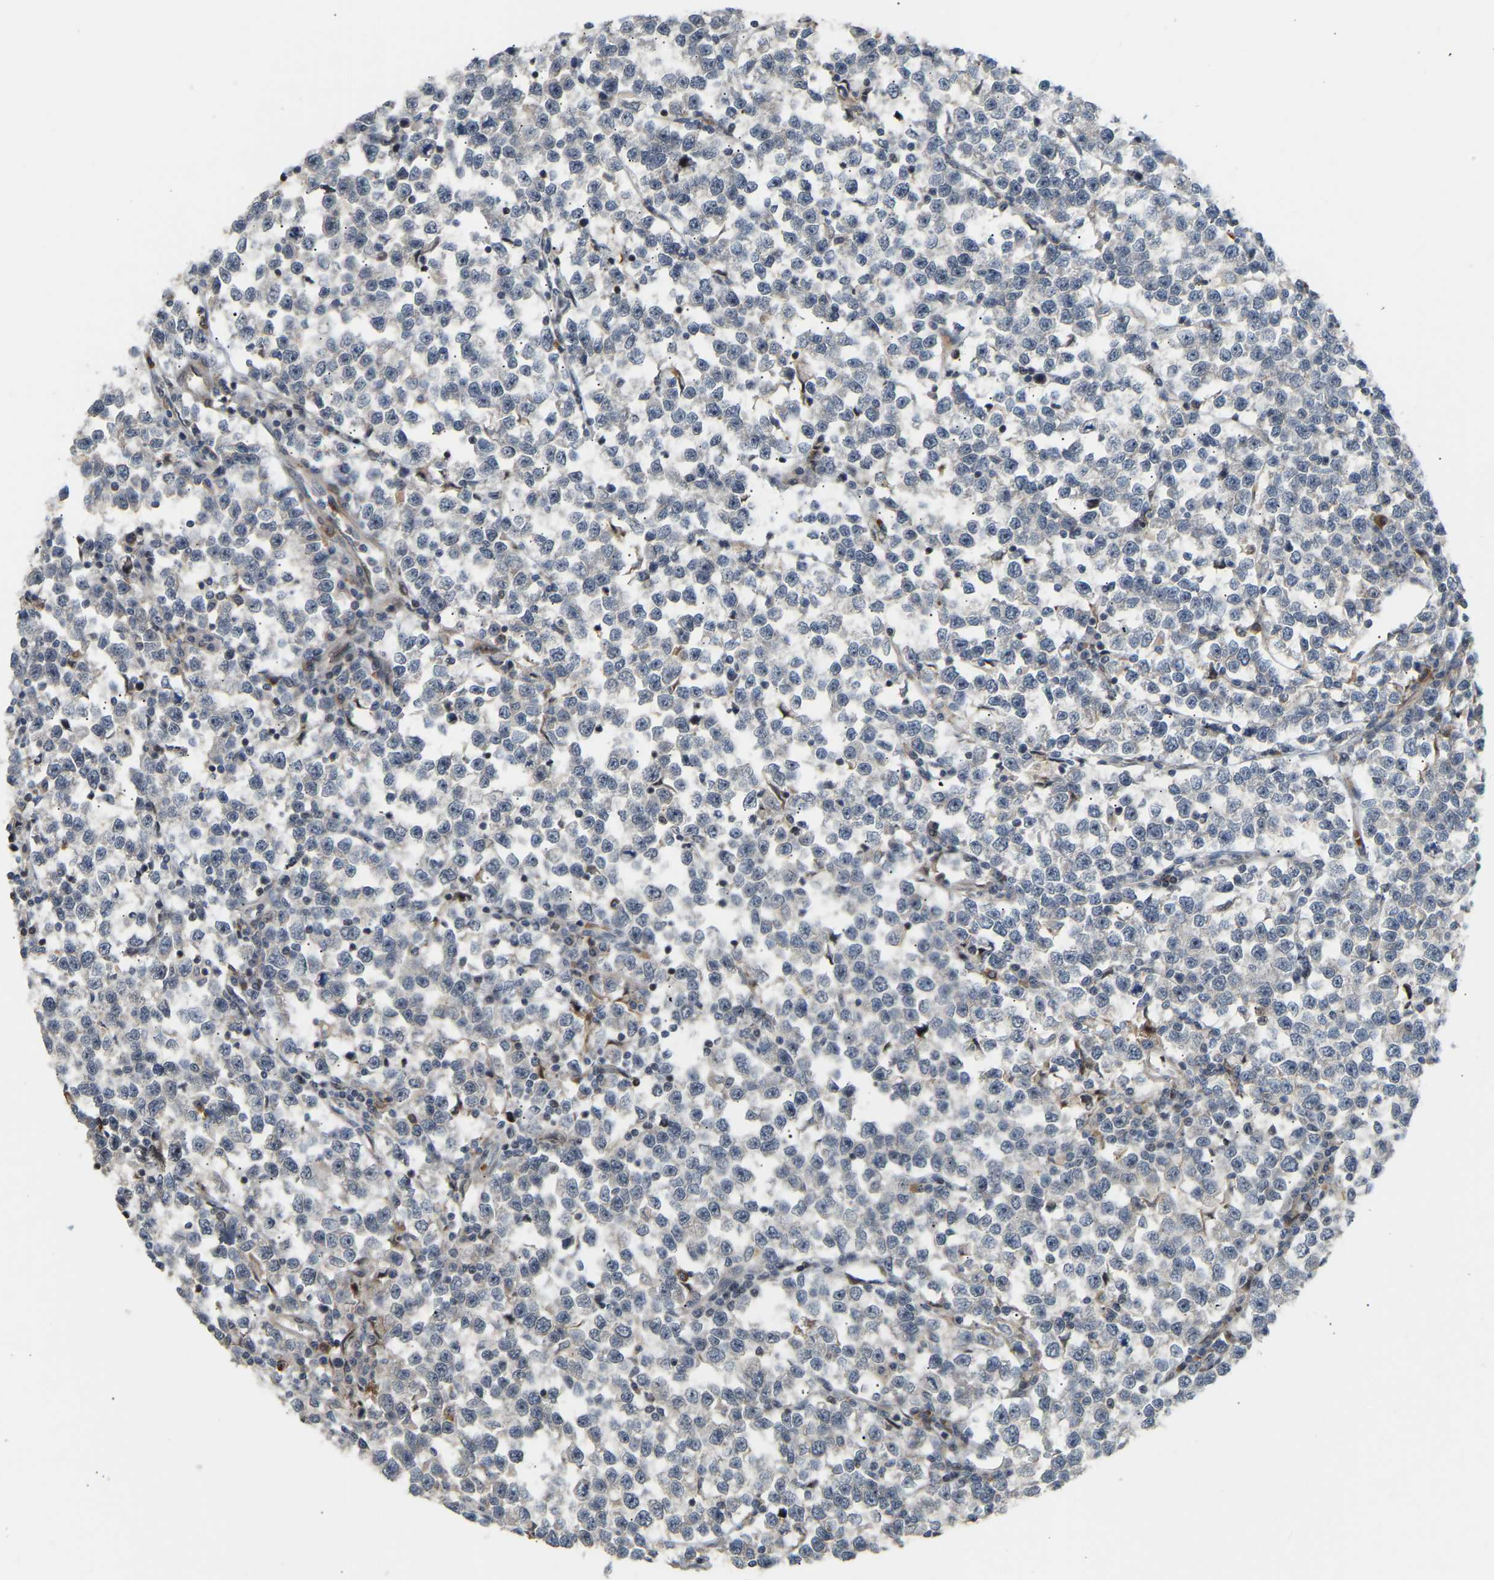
{"staining": {"intensity": "negative", "quantity": "none", "location": "none"}, "tissue": "testis cancer", "cell_type": "Tumor cells", "image_type": "cancer", "snomed": [{"axis": "morphology", "description": "Normal tissue, NOS"}, {"axis": "morphology", "description": "Seminoma, NOS"}, {"axis": "topography", "description": "Testis"}], "caption": "High power microscopy image of an immunohistochemistry (IHC) image of testis cancer, revealing no significant staining in tumor cells.", "gene": "POGLUT2", "patient": {"sex": "male", "age": 43}}